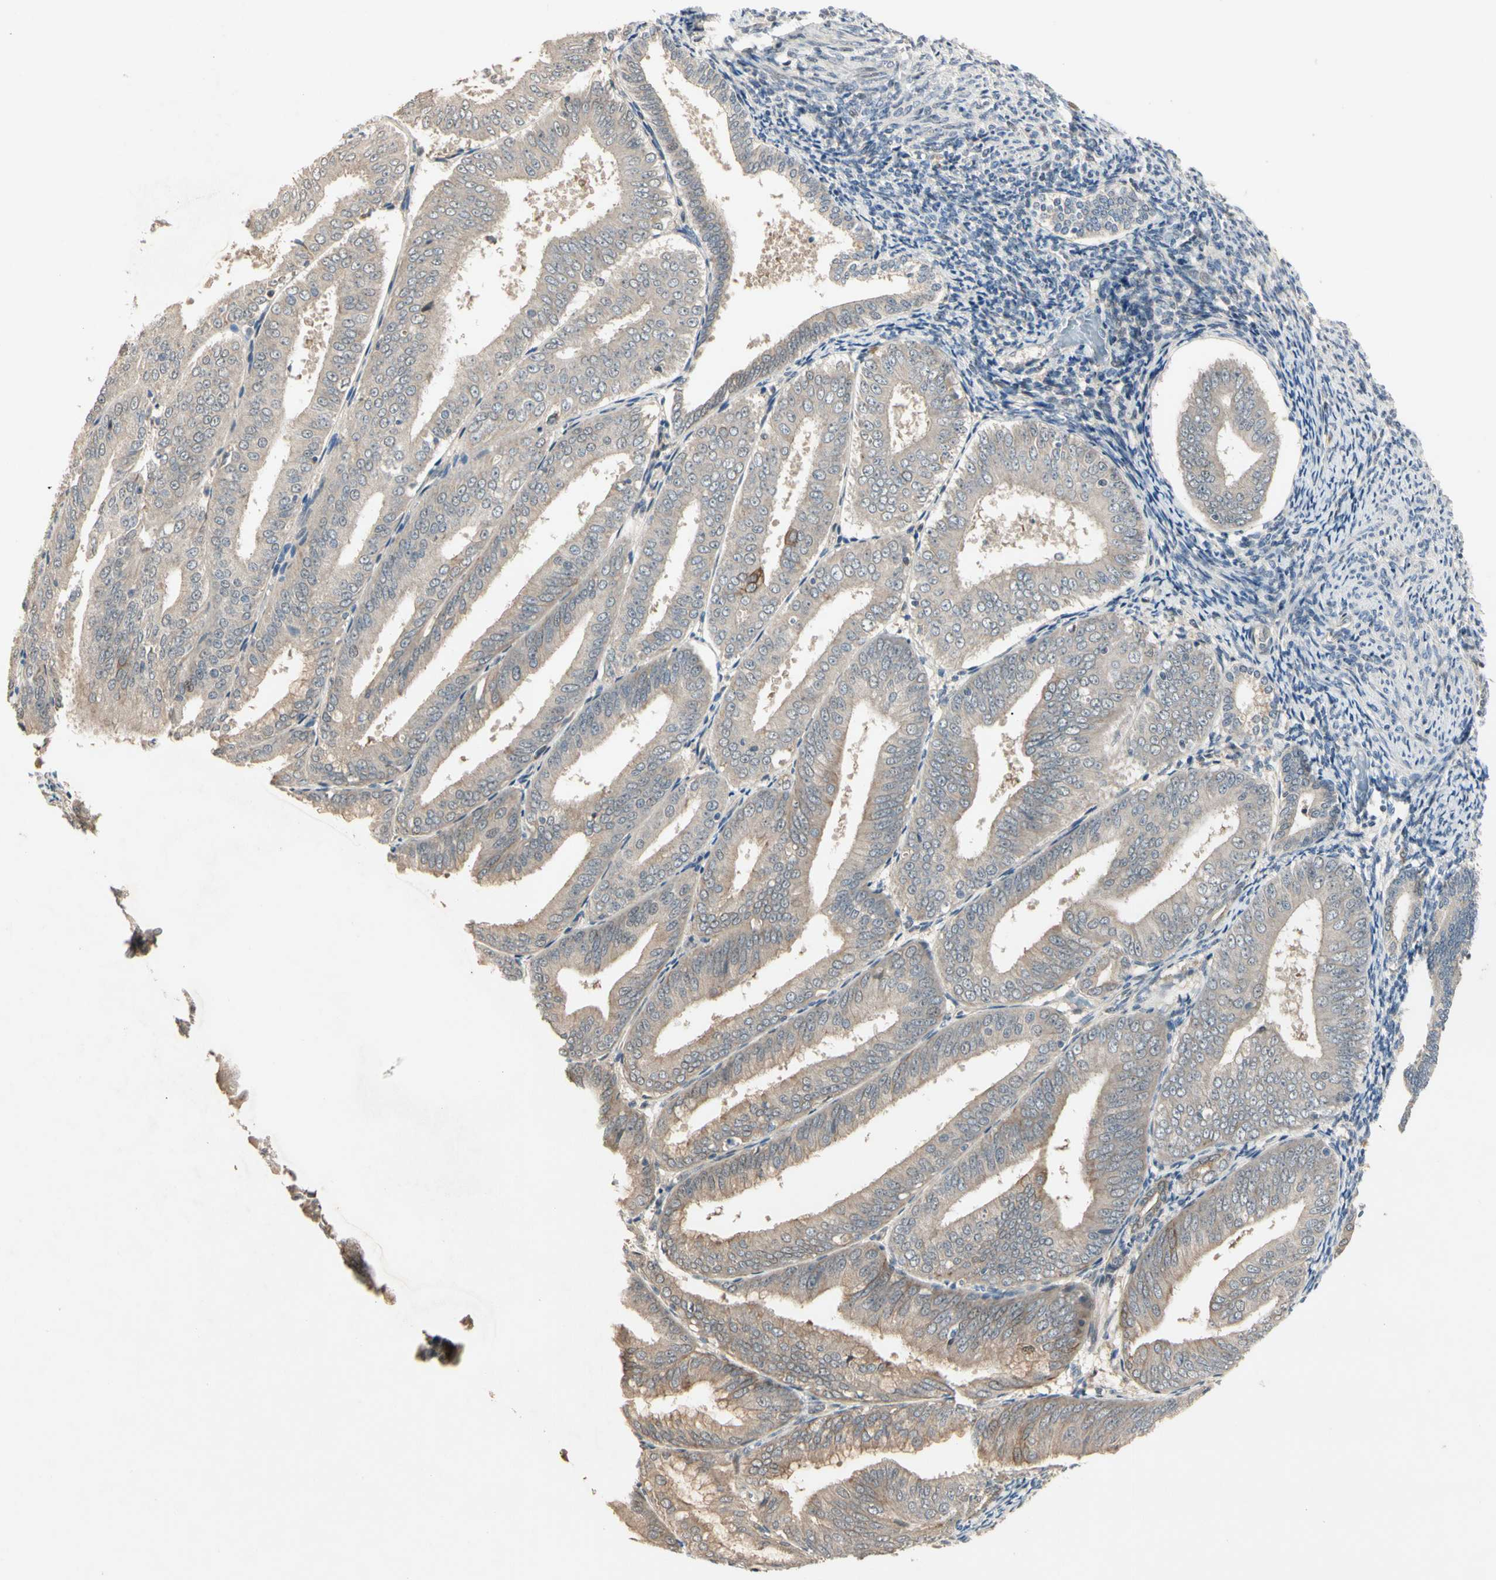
{"staining": {"intensity": "weak", "quantity": "<25%", "location": "cytoplasmic/membranous"}, "tissue": "endometrial cancer", "cell_type": "Tumor cells", "image_type": "cancer", "snomed": [{"axis": "morphology", "description": "Adenocarcinoma, NOS"}, {"axis": "topography", "description": "Endometrium"}], "caption": "Micrograph shows no protein positivity in tumor cells of endometrial cancer (adenocarcinoma) tissue.", "gene": "ATG4C", "patient": {"sex": "female", "age": 63}}